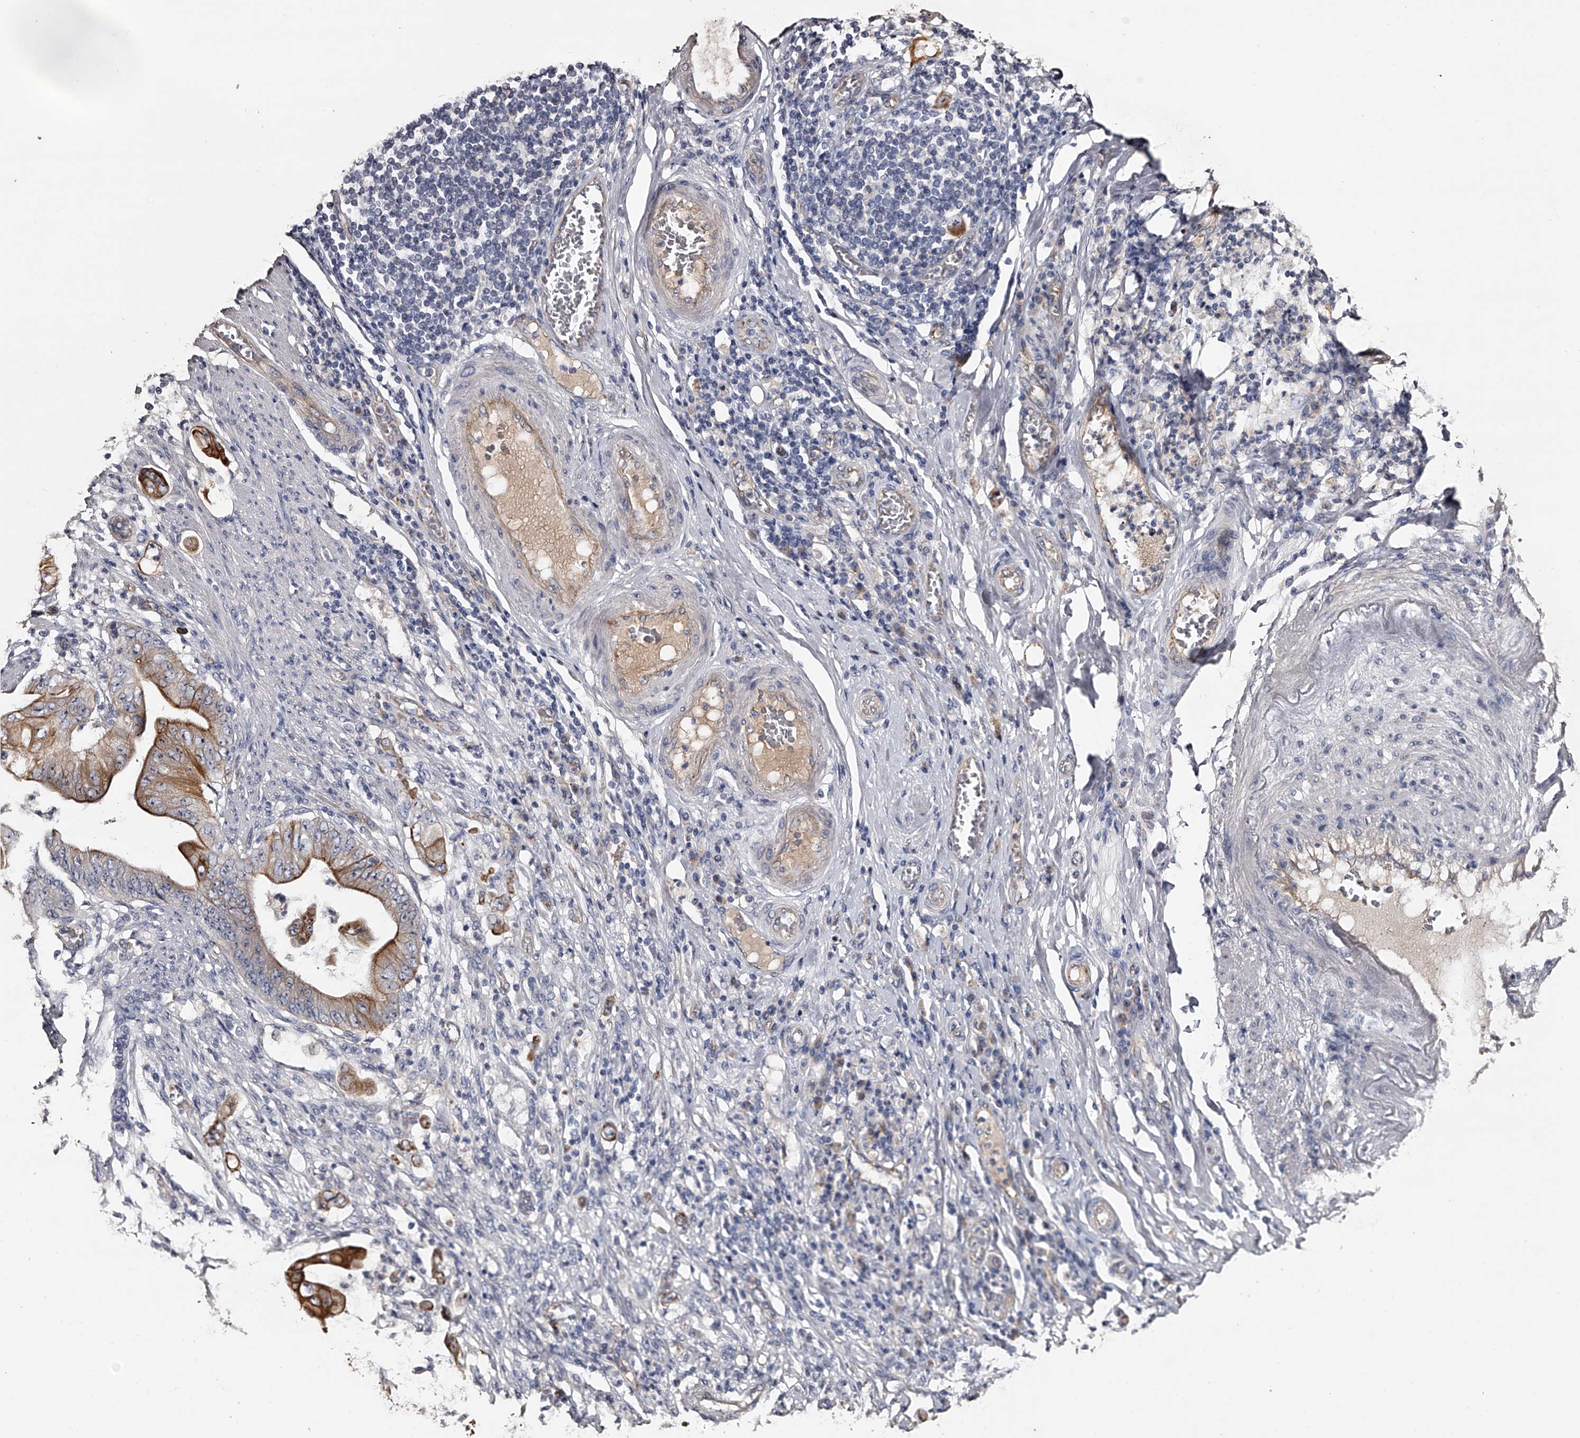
{"staining": {"intensity": "strong", "quantity": "25%-75%", "location": "cytoplasmic/membranous"}, "tissue": "stomach cancer", "cell_type": "Tumor cells", "image_type": "cancer", "snomed": [{"axis": "morphology", "description": "Adenocarcinoma, NOS"}, {"axis": "topography", "description": "Stomach"}], "caption": "Brown immunohistochemical staining in human stomach cancer shows strong cytoplasmic/membranous expression in approximately 25%-75% of tumor cells.", "gene": "MDN1", "patient": {"sex": "female", "age": 73}}